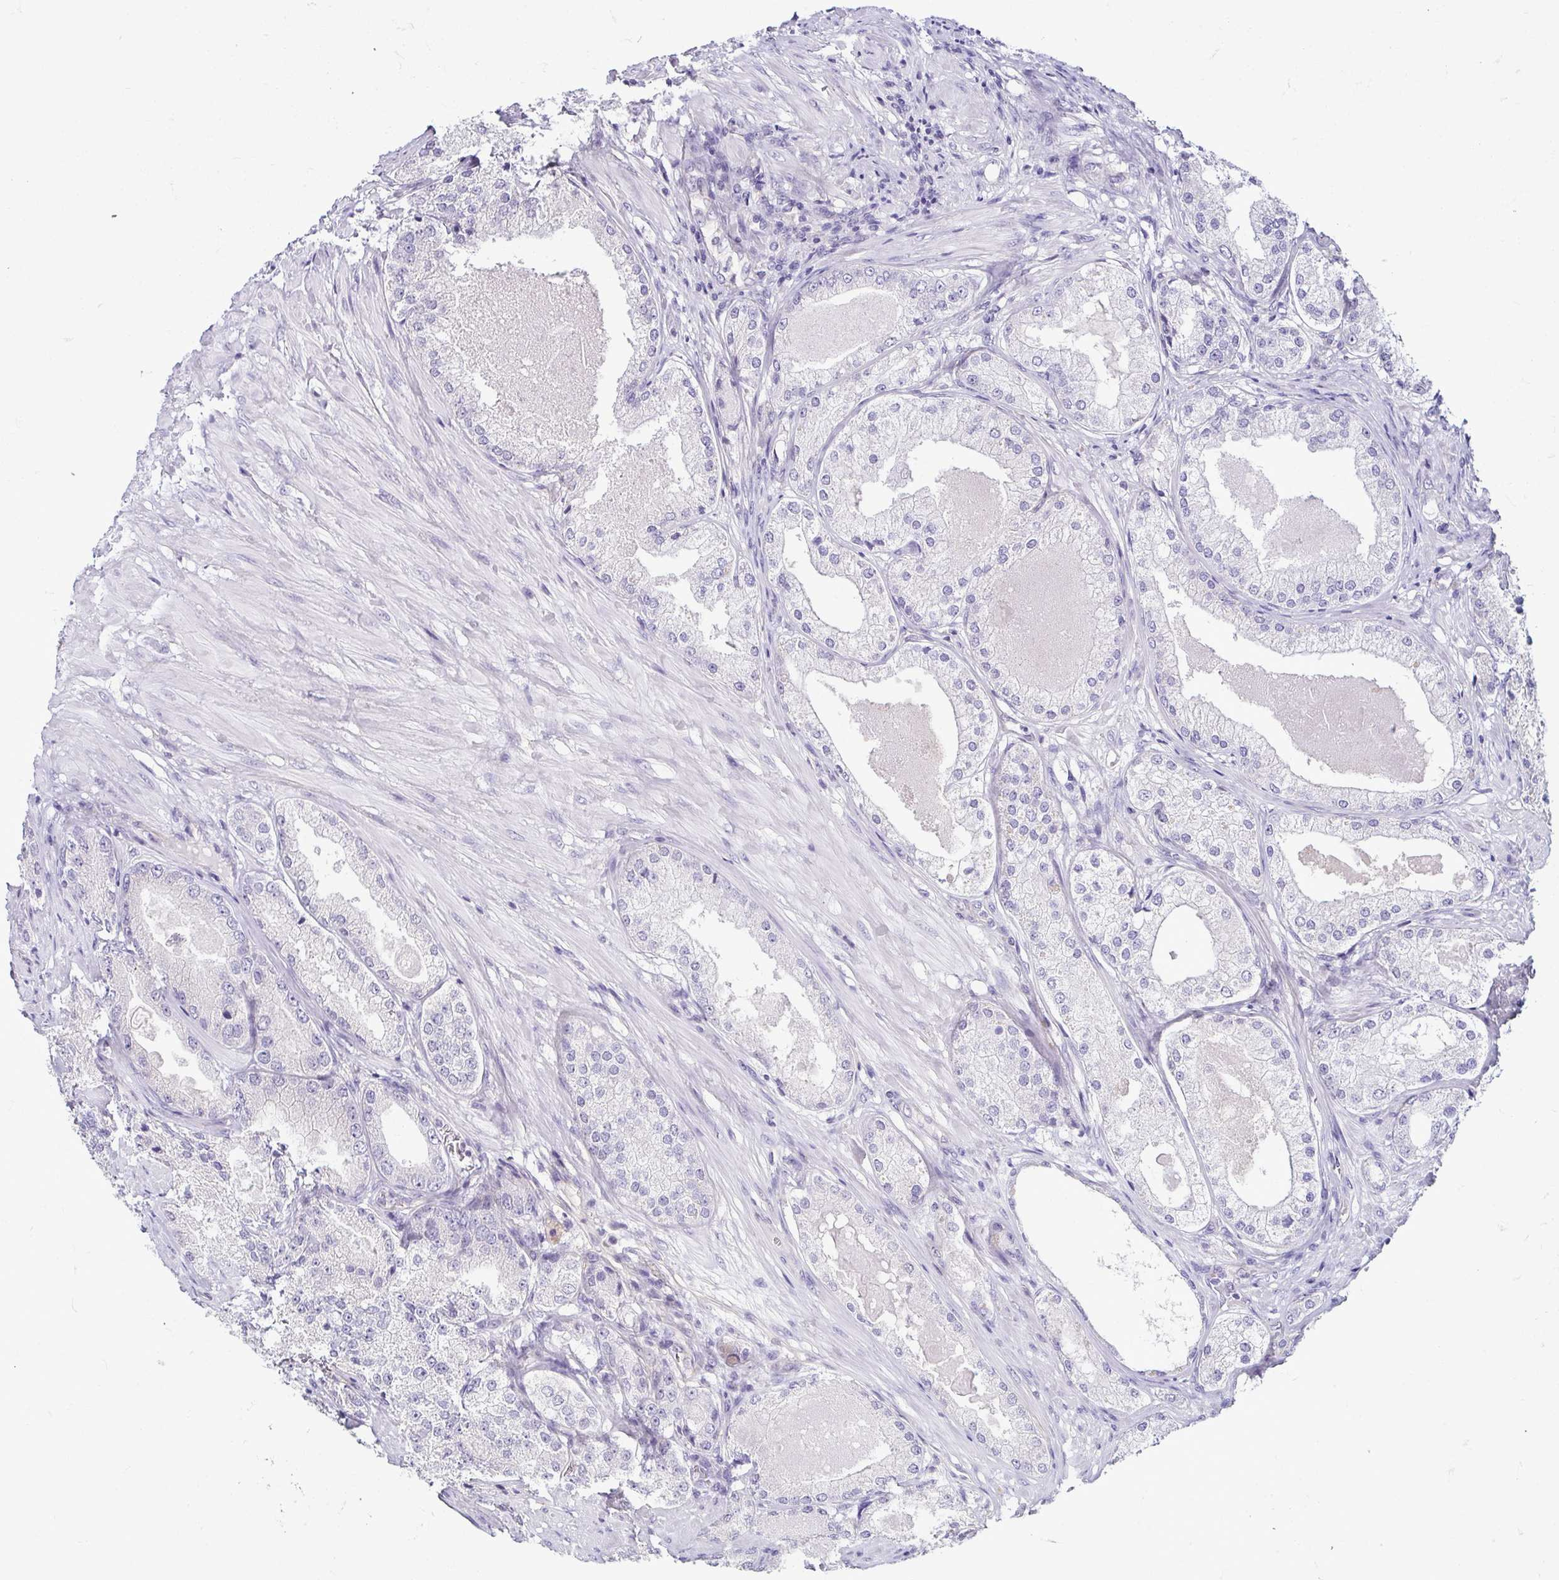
{"staining": {"intensity": "negative", "quantity": "none", "location": "none"}, "tissue": "prostate cancer", "cell_type": "Tumor cells", "image_type": "cancer", "snomed": [{"axis": "morphology", "description": "Adenocarcinoma, Low grade"}, {"axis": "topography", "description": "Prostate"}], "caption": "Tumor cells show no significant staining in prostate cancer (low-grade adenocarcinoma).", "gene": "CASP14", "patient": {"sex": "male", "age": 68}}